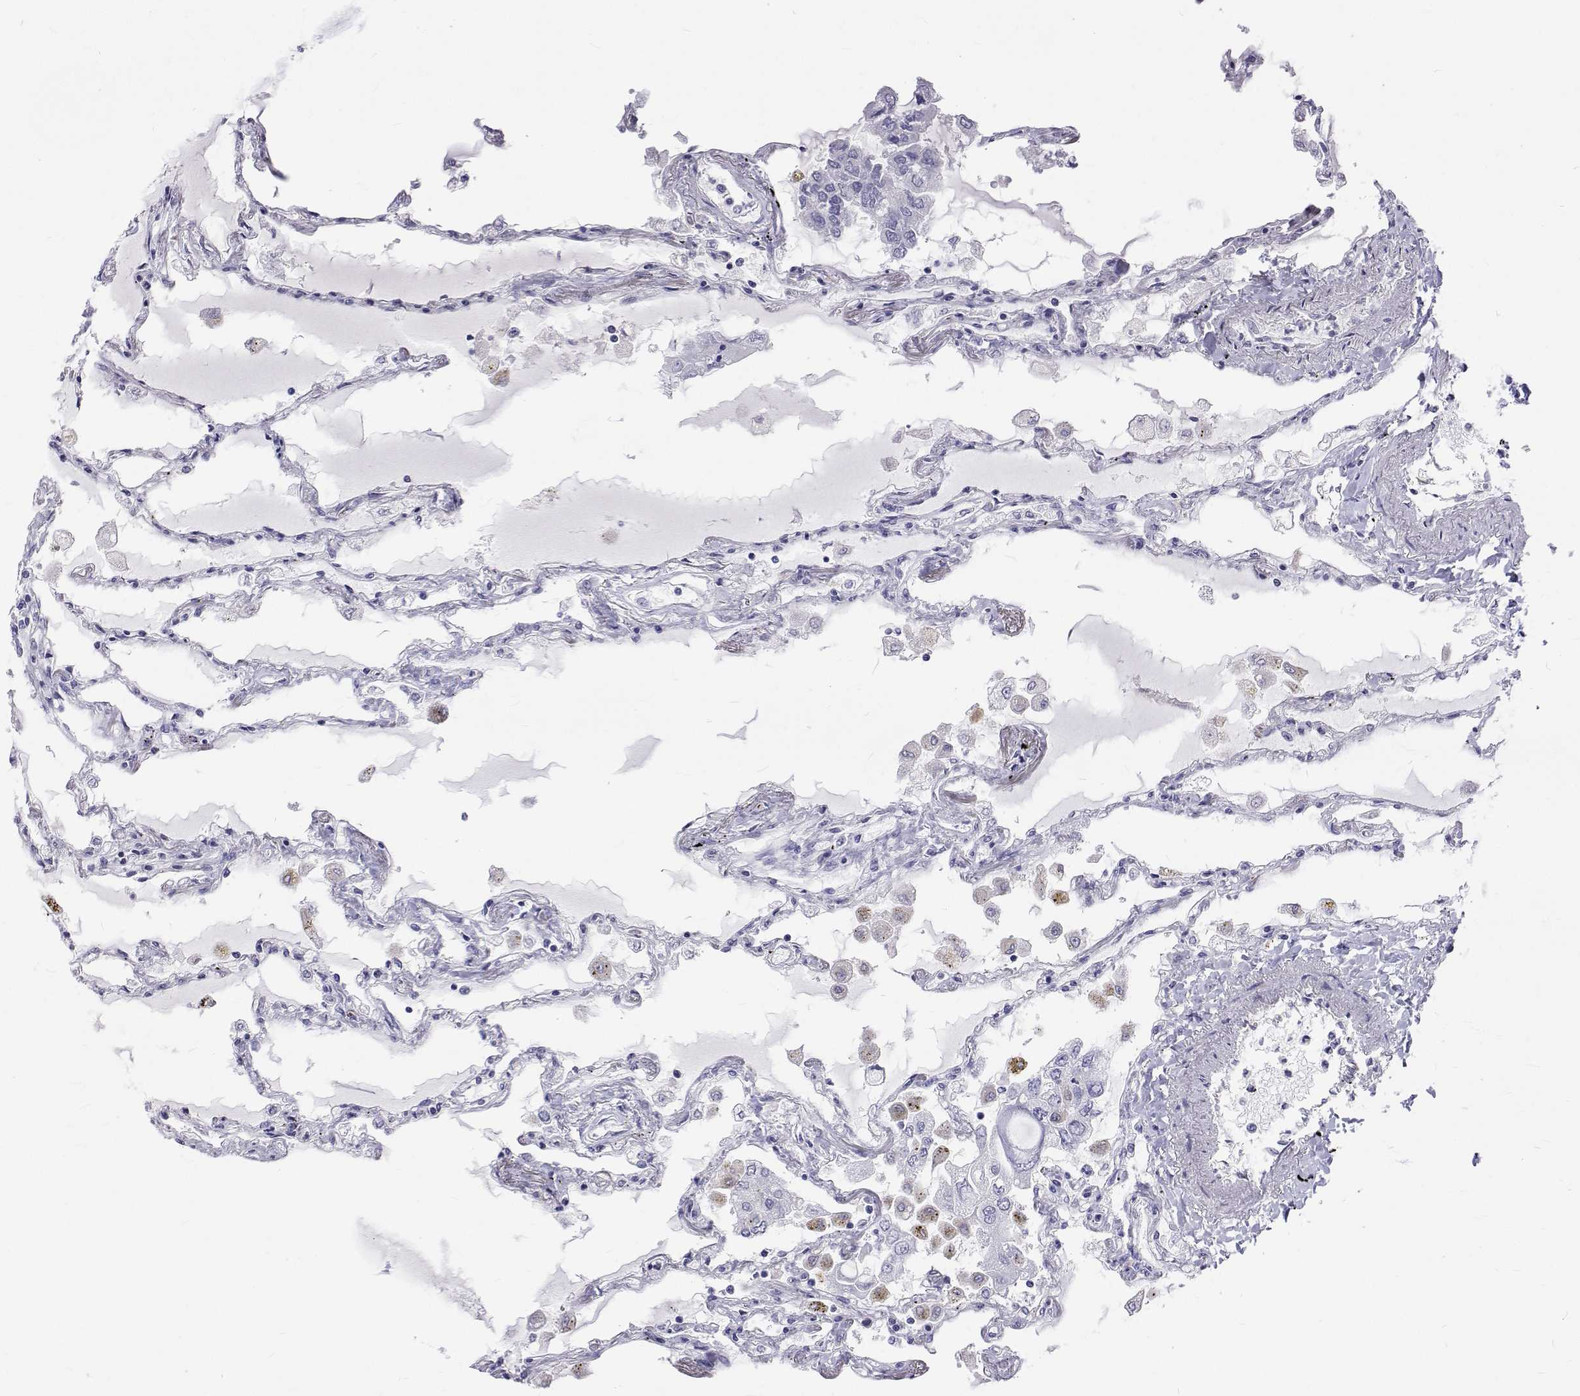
{"staining": {"intensity": "moderate", "quantity": "<25%", "location": "cytoplasmic/membranous"}, "tissue": "lung", "cell_type": "Alveolar cells", "image_type": "normal", "snomed": [{"axis": "morphology", "description": "Normal tissue, NOS"}, {"axis": "morphology", "description": "Adenocarcinoma, NOS"}, {"axis": "topography", "description": "Cartilage tissue"}, {"axis": "topography", "description": "Lung"}], "caption": "A brown stain highlights moderate cytoplasmic/membranous staining of a protein in alveolar cells of benign human lung. (Stains: DAB (3,3'-diaminobenzidine) in brown, nuclei in blue, Microscopy: brightfield microscopy at high magnification).", "gene": "OPRPN", "patient": {"sex": "female", "age": 67}}